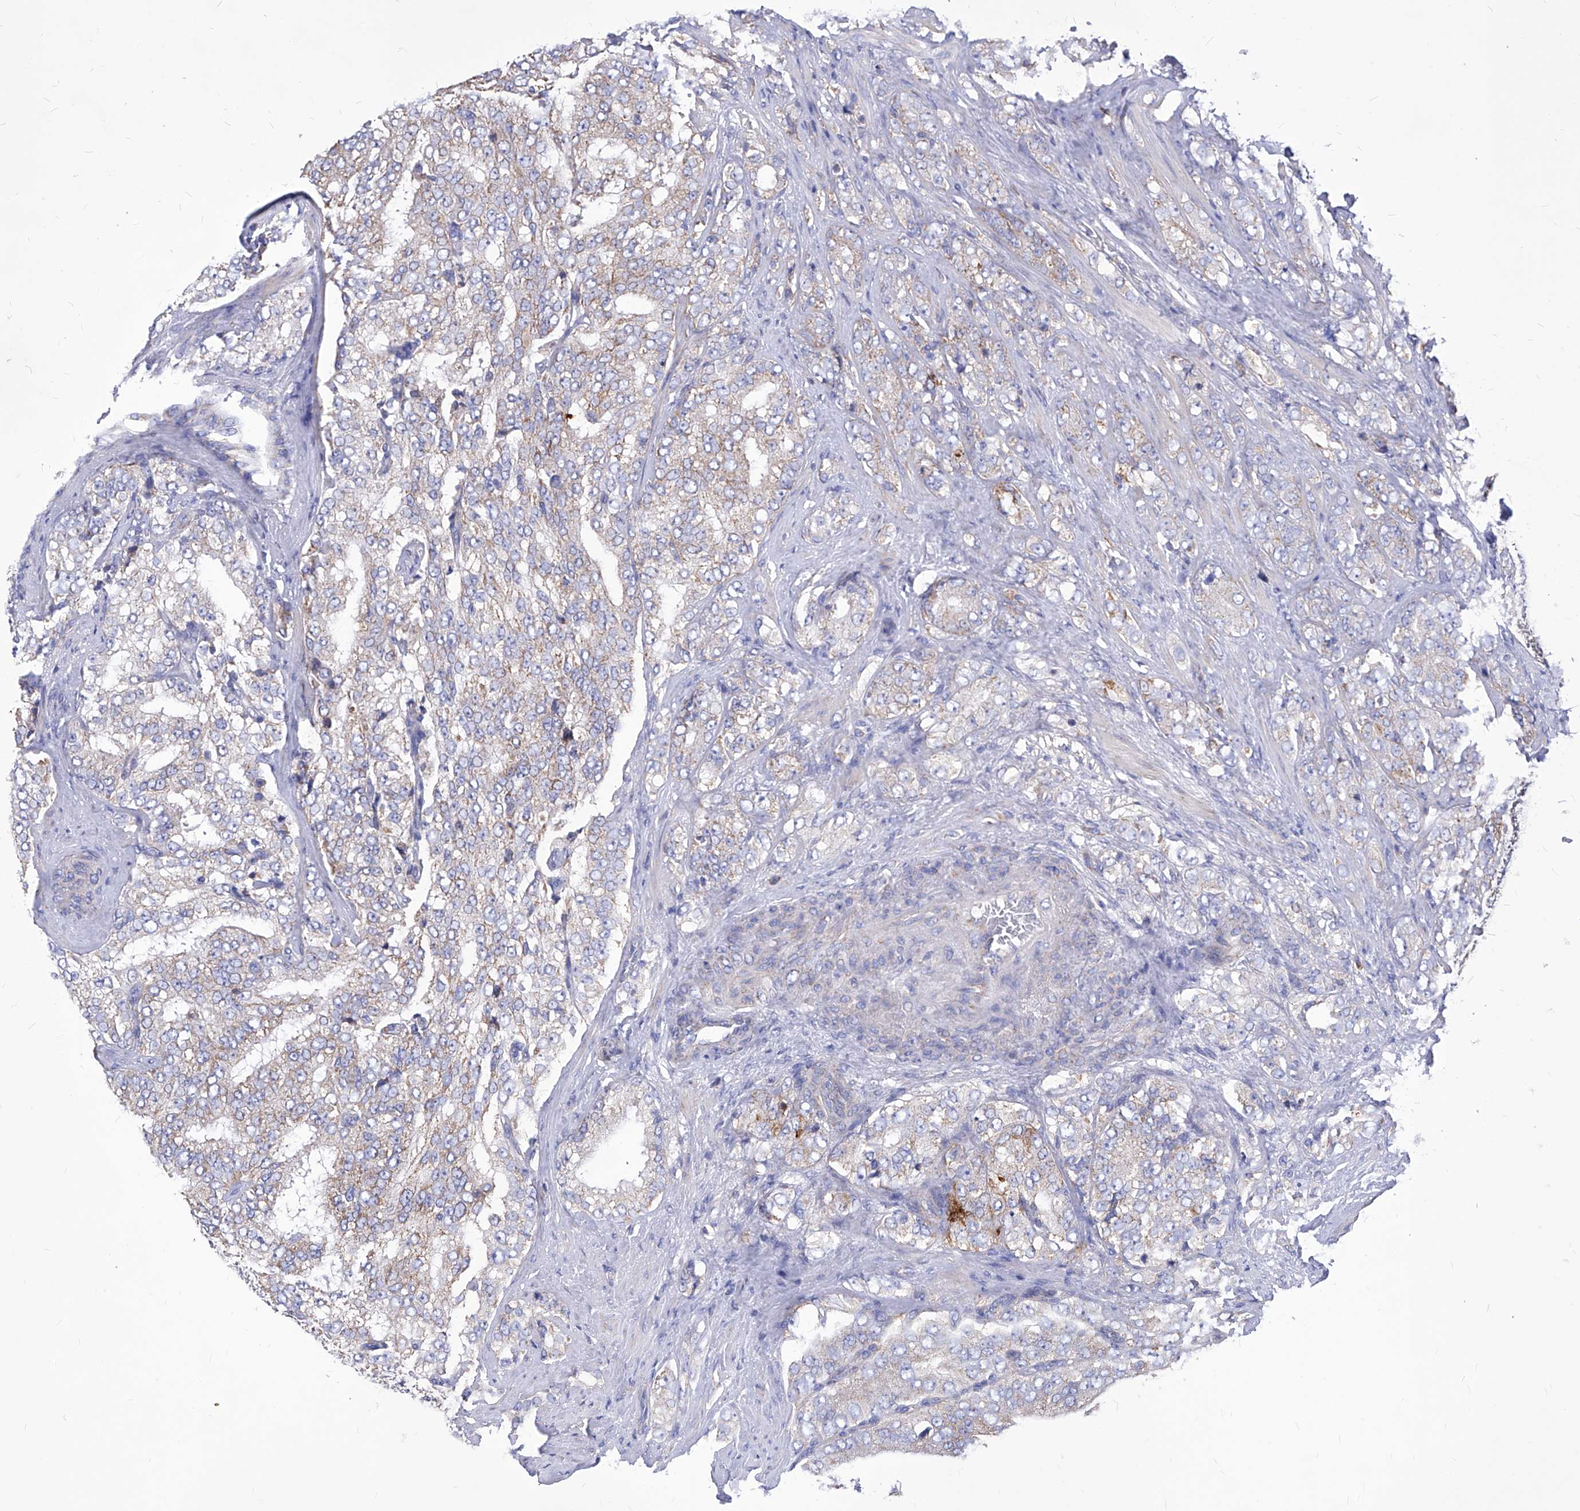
{"staining": {"intensity": "weak", "quantity": ">75%", "location": "cytoplasmic/membranous"}, "tissue": "prostate cancer", "cell_type": "Tumor cells", "image_type": "cancer", "snomed": [{"axis": "morphology", "description": "Adenocarcinoma, High grade"}, {"axis": "topography", "description": "Prostate"}], "caption": "Protein staining by immunohistochemistry shows weak cytoplasmic/membranous staining in about >75% of tumor cells in prostate cancer.", "gene": "HRNR", "patient": {"sex": "male", "age": 58}}